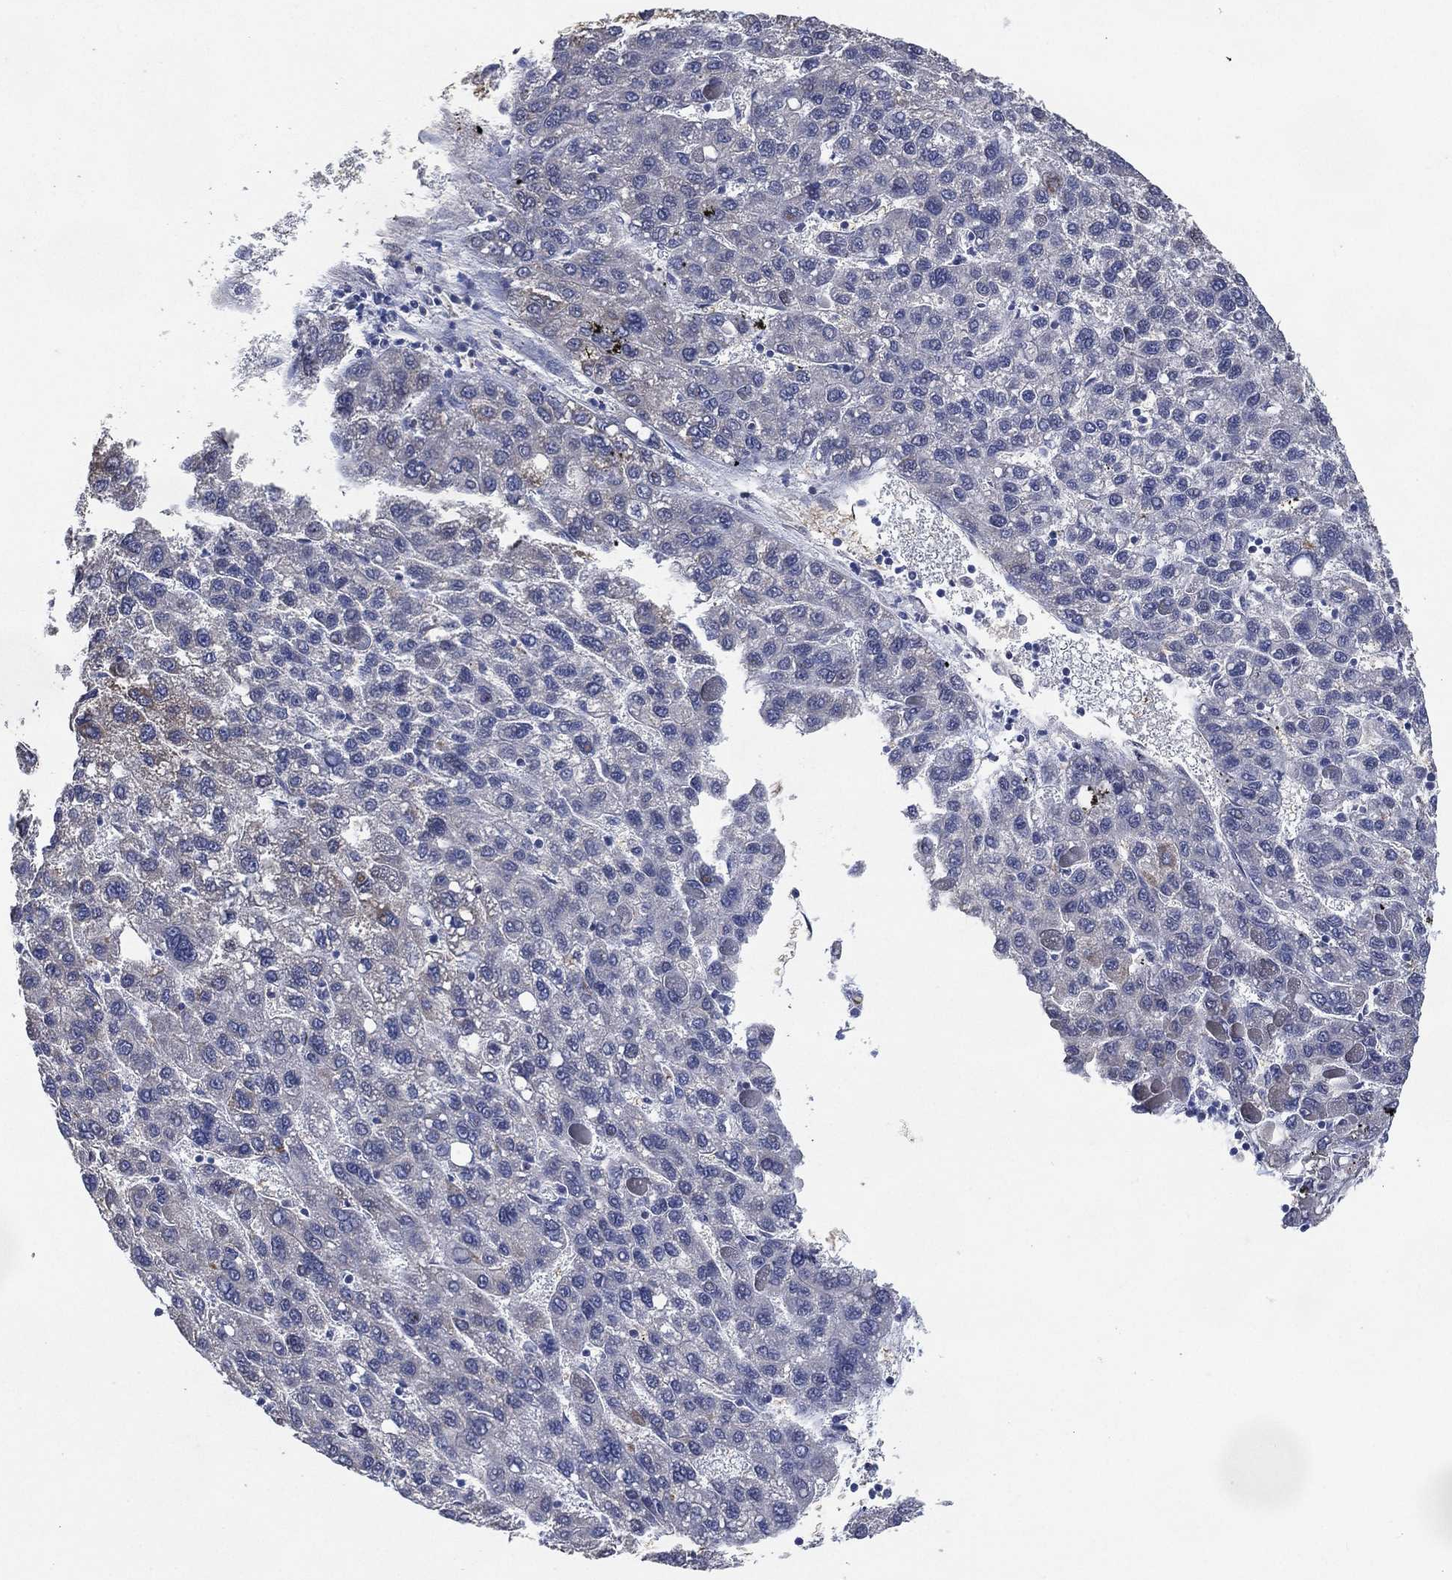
{"staining": {"intensity": "negative", "quantity": "none", "location": "none"}, "tissue": "liver cancer", "cell_type": "Tumor cells", "image_type": "cancer", "snomed": [{"axis": "morphology", "description": "Carcinoma, Hepatocellular, NOS"}, {"axis": "topography", "description": "Liver"}], "caption": "High magnification brightfield microscopy of liver cancer stained with DAB (3,3'-diaminobenzidine) (brown) and counterstained with hematoxylin (blue): tumor cells show no significant positivity.", "gene": "AK1", "patient": {"sex": "female", "age": 82}}